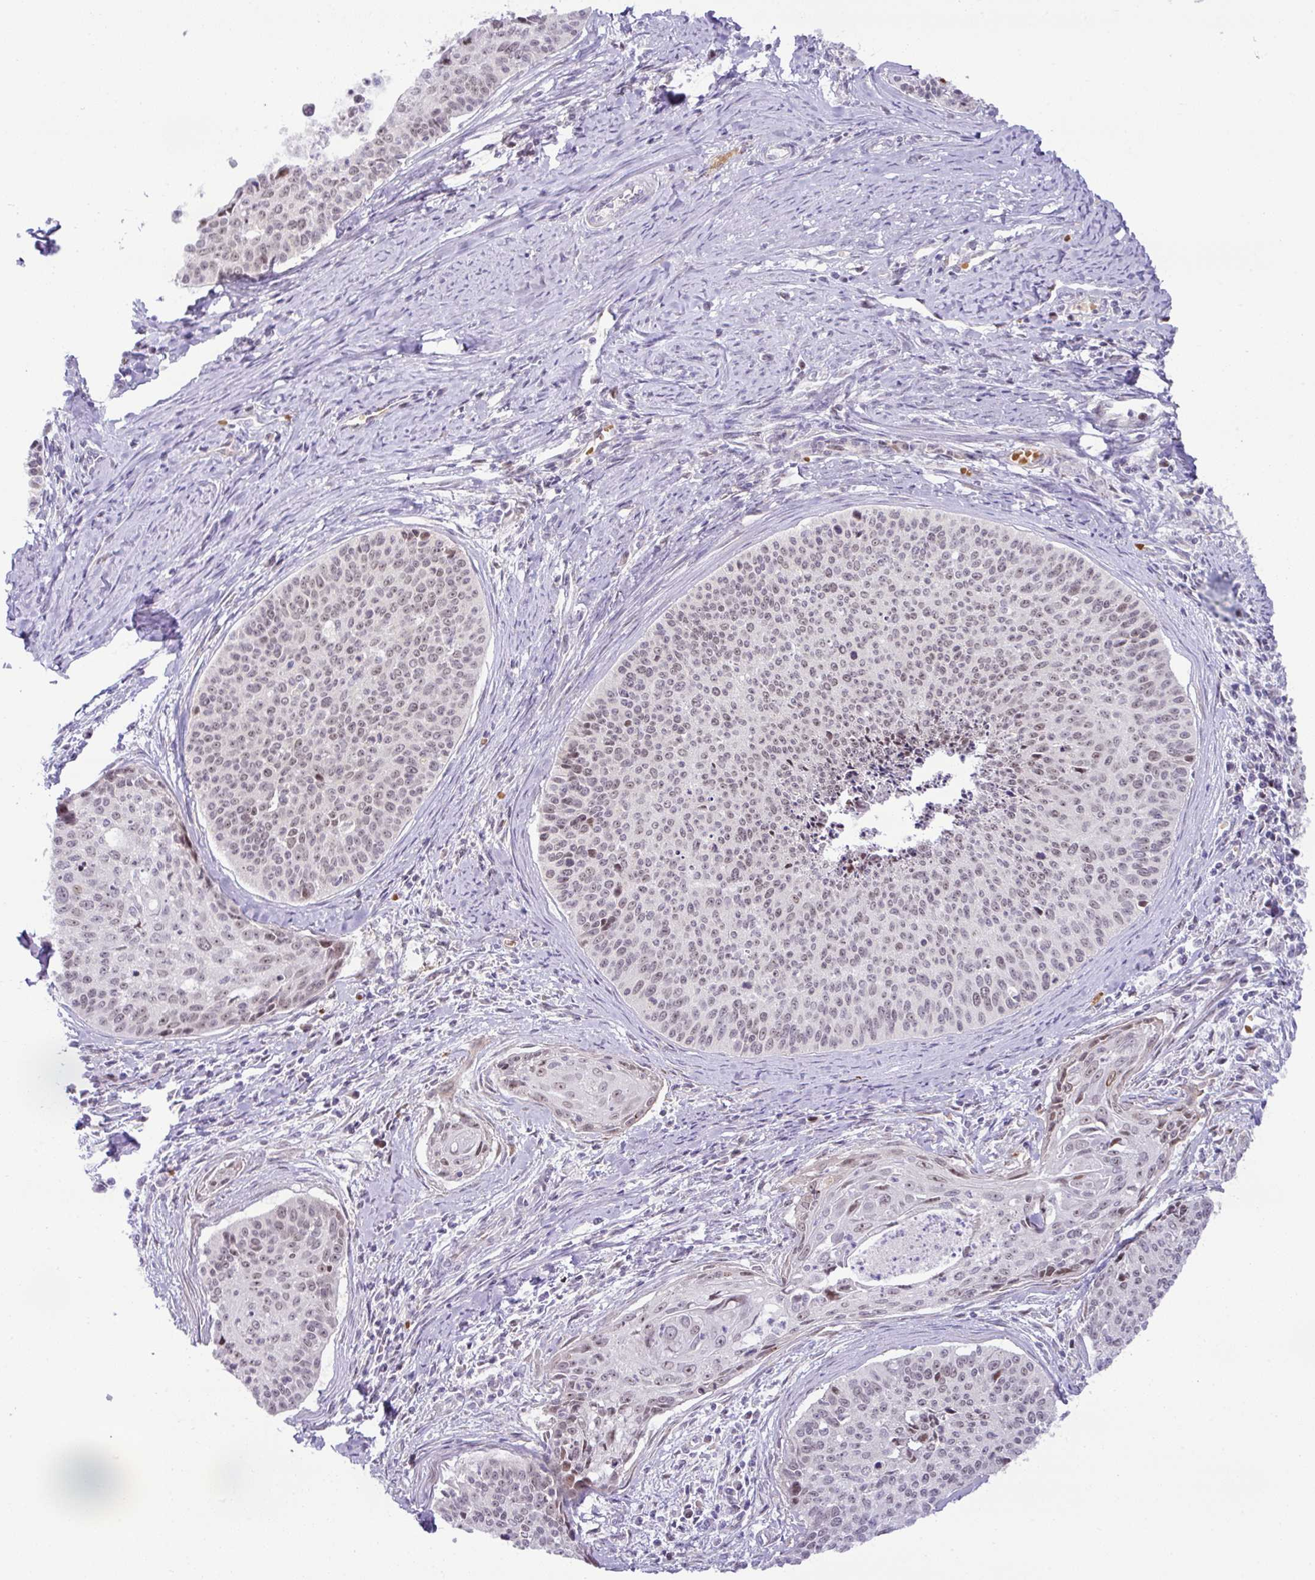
{"staining": {"intensity": "moderate", "quantity": "25%-75%", "location": "nuclear"}, "tissue": "cervical cancer", "cell_type": "Tumor cells", "image_type": "cancer", "snomed": [{"axis": "morphology", "description": "Squamous cell carcinoma, NOS"}, {"axis": "topography", "description": "Cervix"}], "caption": "This photomicrograph demonstrates immunohistochemistry staining of human squamous cell carcinoma (cervical), with medium moderate nuclear positivity in about 25%-75% of tumor cells.", "gene": "PARP2", "patient": {"sex": "female", "age": 55}}